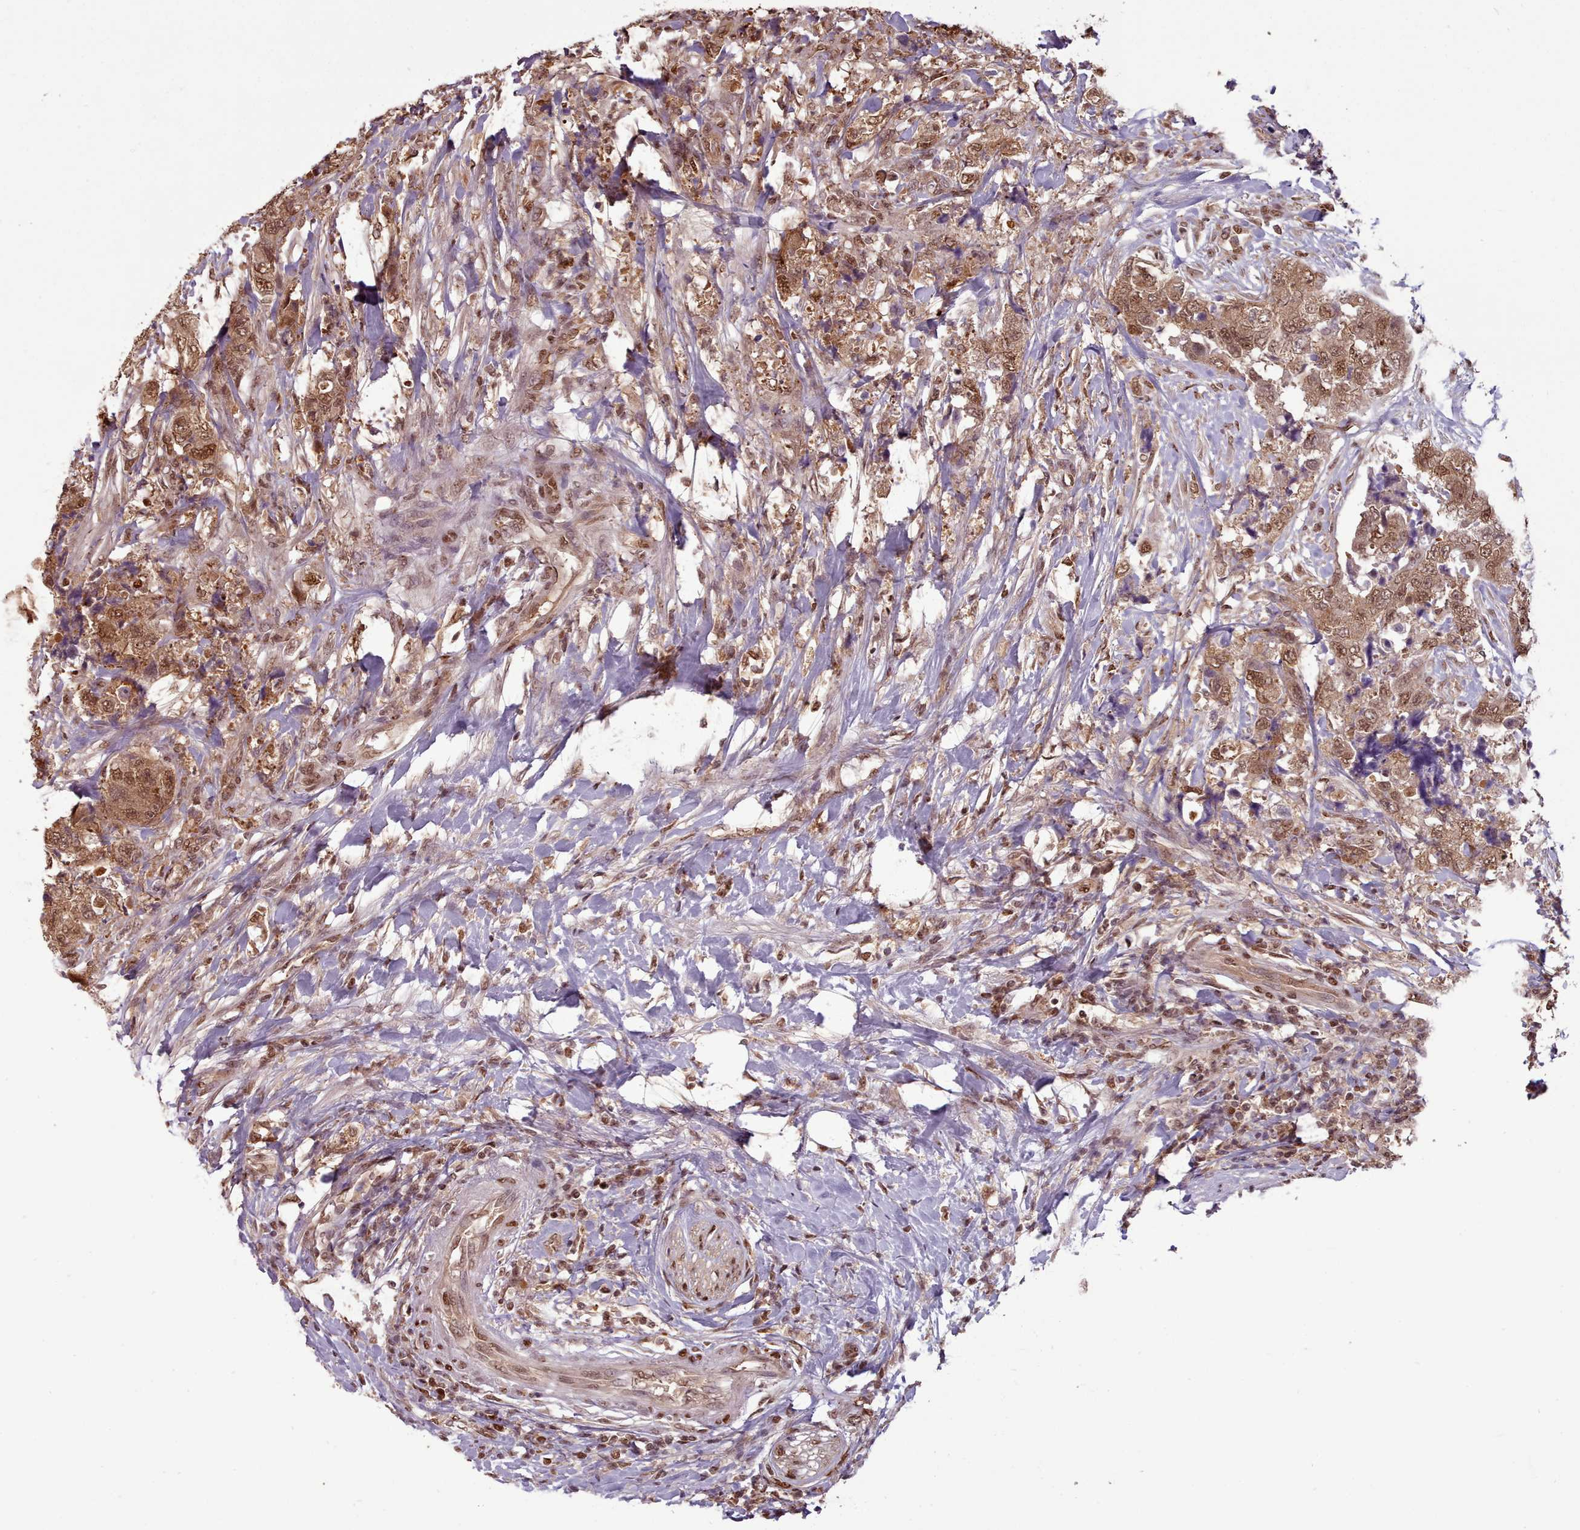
{"staining": {"intensity": "moderate", "quantity": ">75%", "location": "cytoplasmic/membranous,nuclear"}, "tissue": "urothelial cancer", "cell_type": "Tumor cells", "image_type": "cancer", "snomed": [{"axis": "morphology", "description": "Urothelial carcinoma, High grade"}, {"axis": "topography", "description": "Urinary bladder"}], "caption": "This is a histology image of IHC staining of high-grade urothelial carcinoma, which shows moderate positivity in the cytoplasmic/membranous and nuclear of tumor cells.", "gene": "RPS27A", "patient": {"sex": "female", "age": 78}}